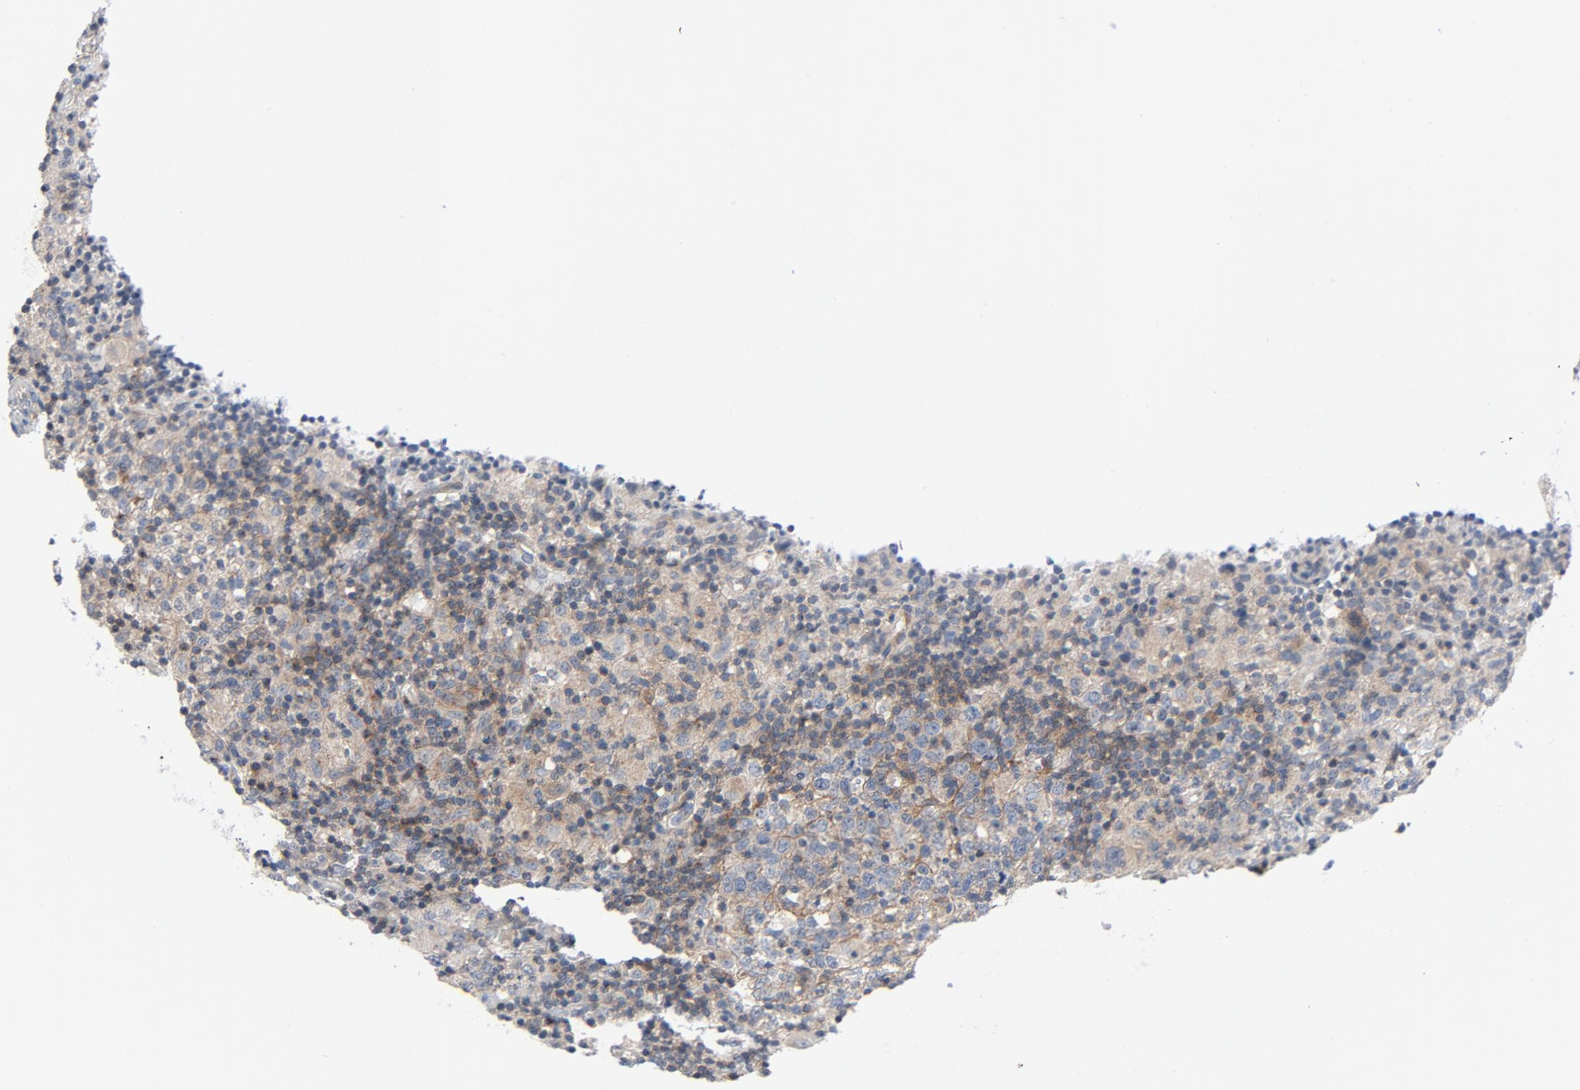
{"staining": {"intensity": "weak", "quantity": ">75%", "location": "cytoplasmic/membranous"}, "tissue": "lymphoma", "cell_type": "Tumor cells", "image_type": "cancer", "snomed": [{"axis": "morphology", "description": "Hodgkin's disease, NOS"}, {"axis": "topography", "description": "Lymph node"}], "caption": "Weak cytoplasmic/membranous expression is identified in about >75% of tumor cells in lymphoma.", "gene": "TSG101", "patient": {"sex": "male", "age": 65}}